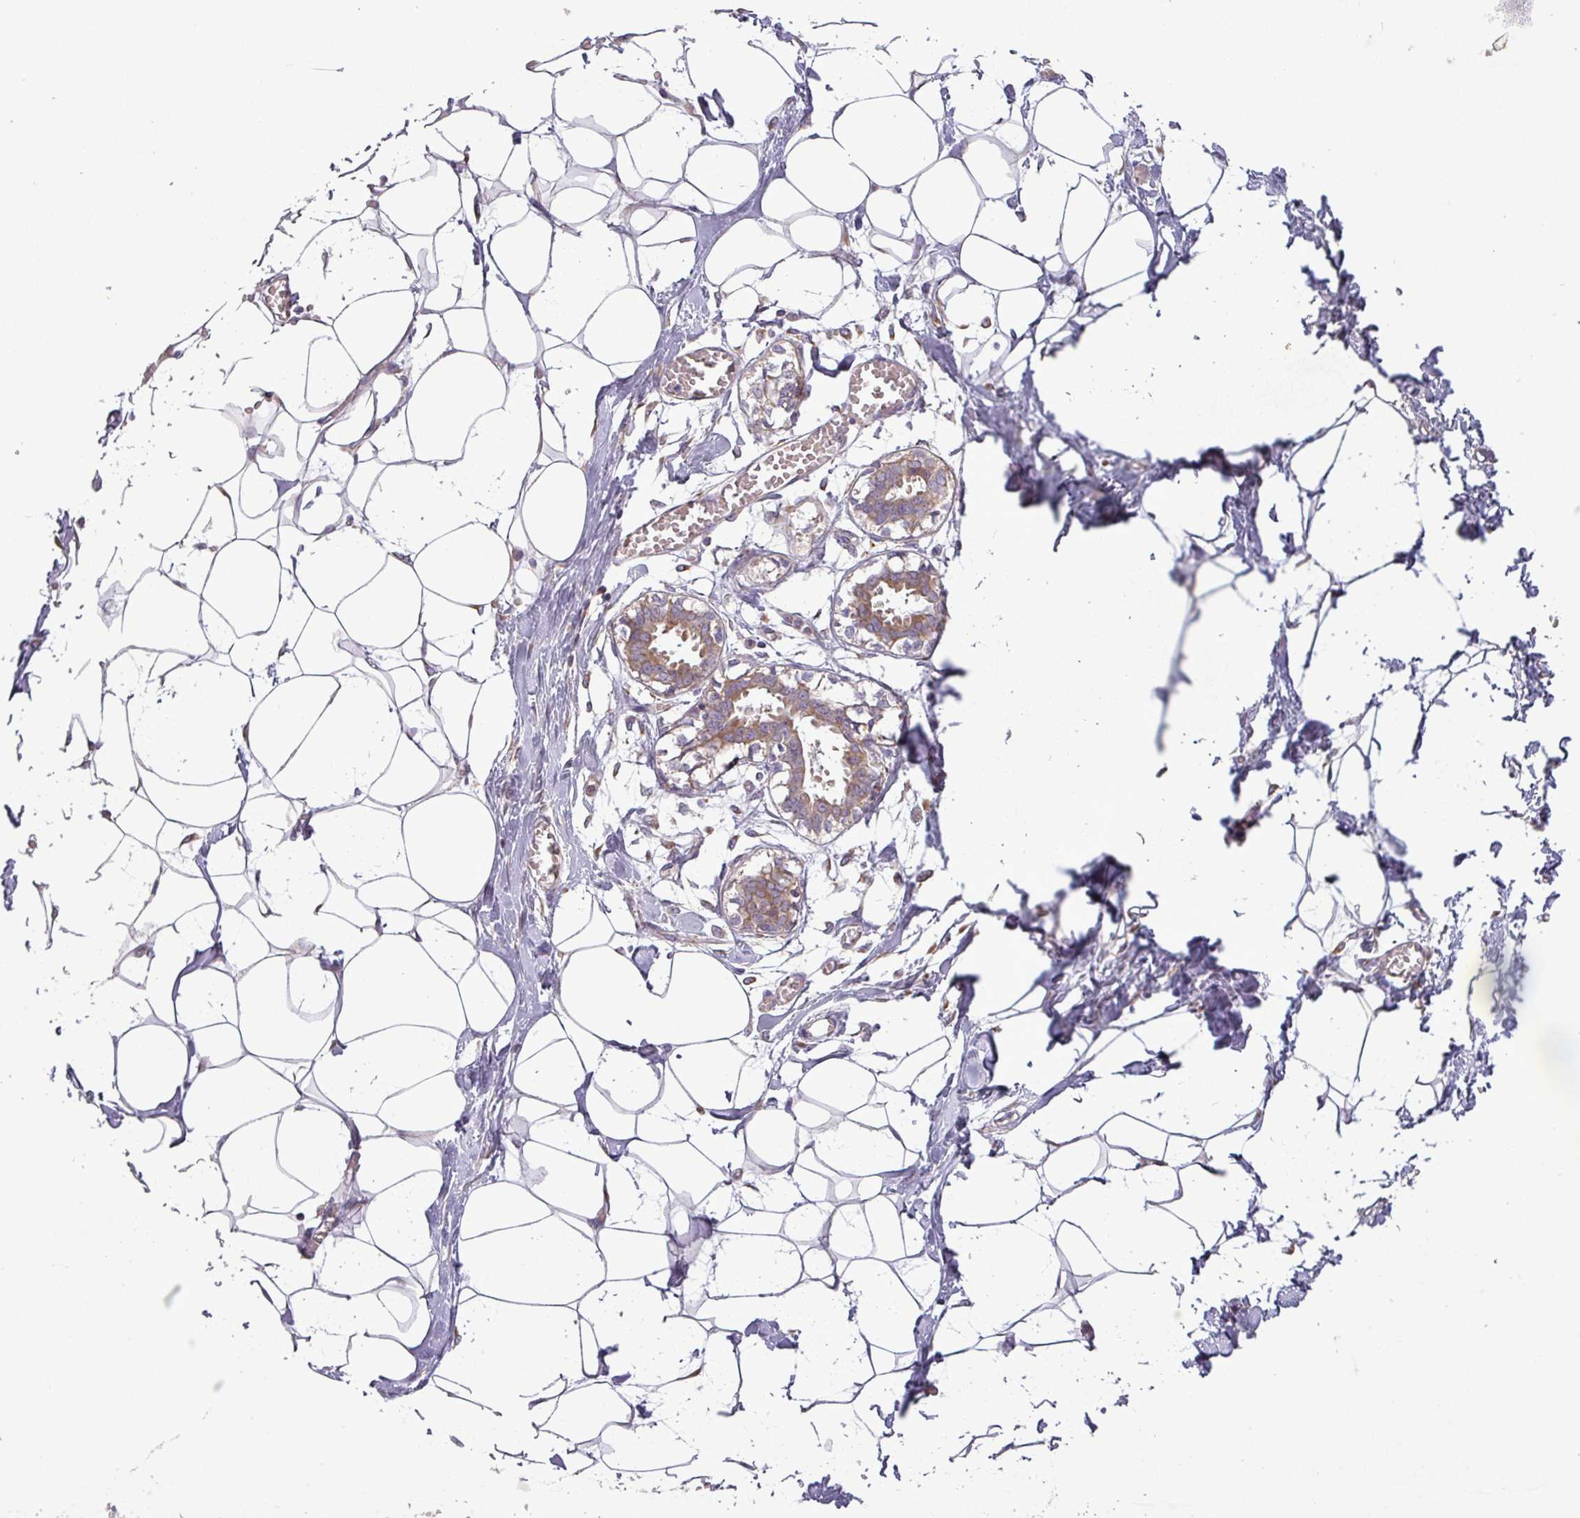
{"staining": {"intensity": "negative", "quantity": "none", "location": "none"}, "tissue": "breast", "cell_type": "Adipocytes", "image_type": "normal", "snomed": [{"axis": "morphology", "description": "Normal tissue, NOS"}, {"axis": "topography", "description": "Breast"}], "caption": "Adipocytes are negative for brown protein staining in benign breast. (DAB immunohistochemistry, high magnification).", "gene": "MOCS3", "patient": {"sex": "female", "age": 27}}